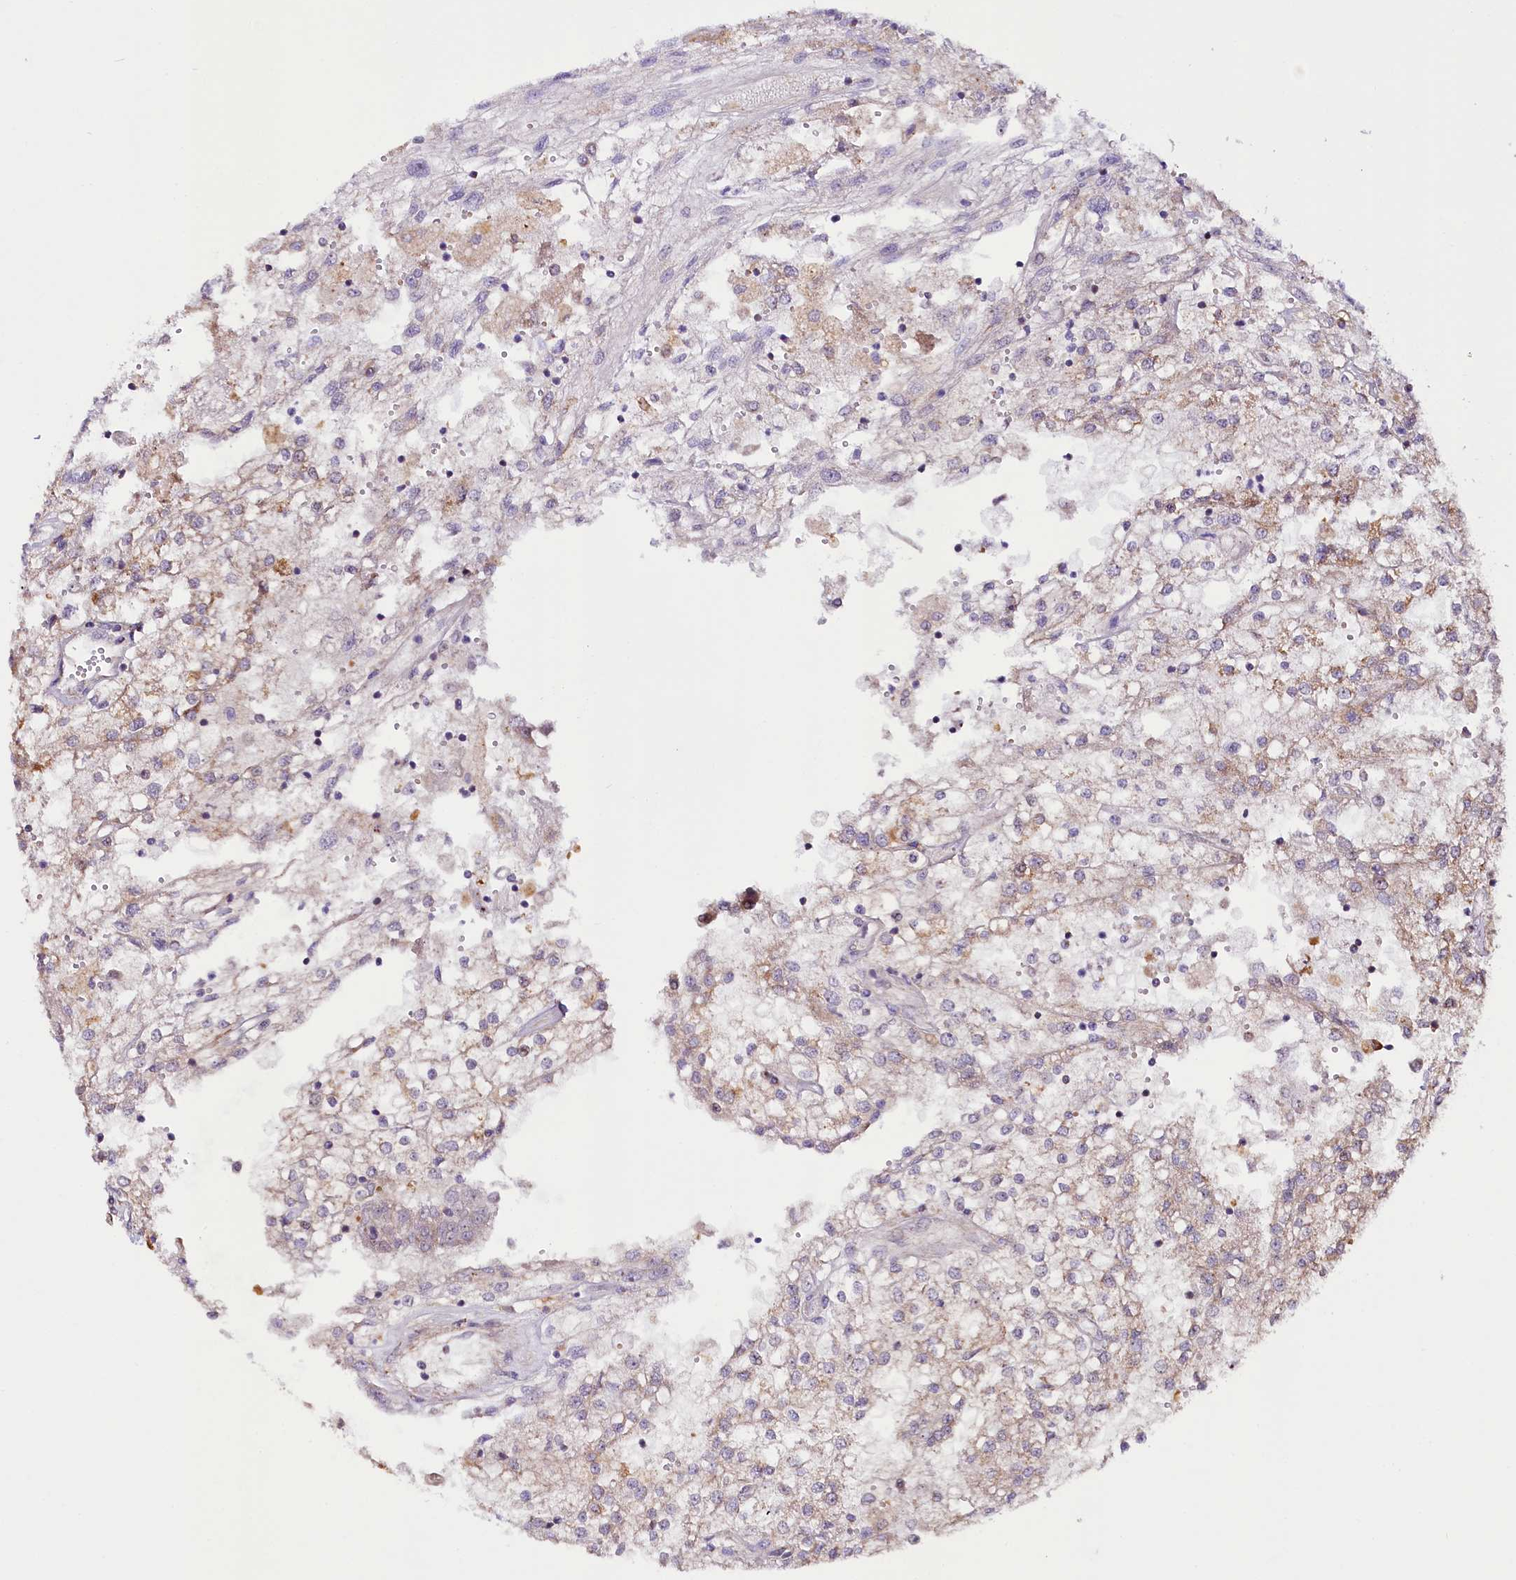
{"staining": {"intensity": "weak", "quantity": "25%-75%", "location": "cytoplasmic/membranous"}, "tissue": "renal cancer", "cell_type": "Tumor cells", "image_type": "cancer", "snomed": [{"axis": "morphology", "description": "Adenocarcinoma, NOS"}, {"axis": "topography", "description": "Kidney"}], "caption": "Adenocarcinoma (renal) was stained to show a protein in brown. There is low levels of weak cytoplasmic/membranous expression in approximately 25%-75% of tumor cells.", "gene": "ST7", "patient": {"sex": "female", "age": 52}}